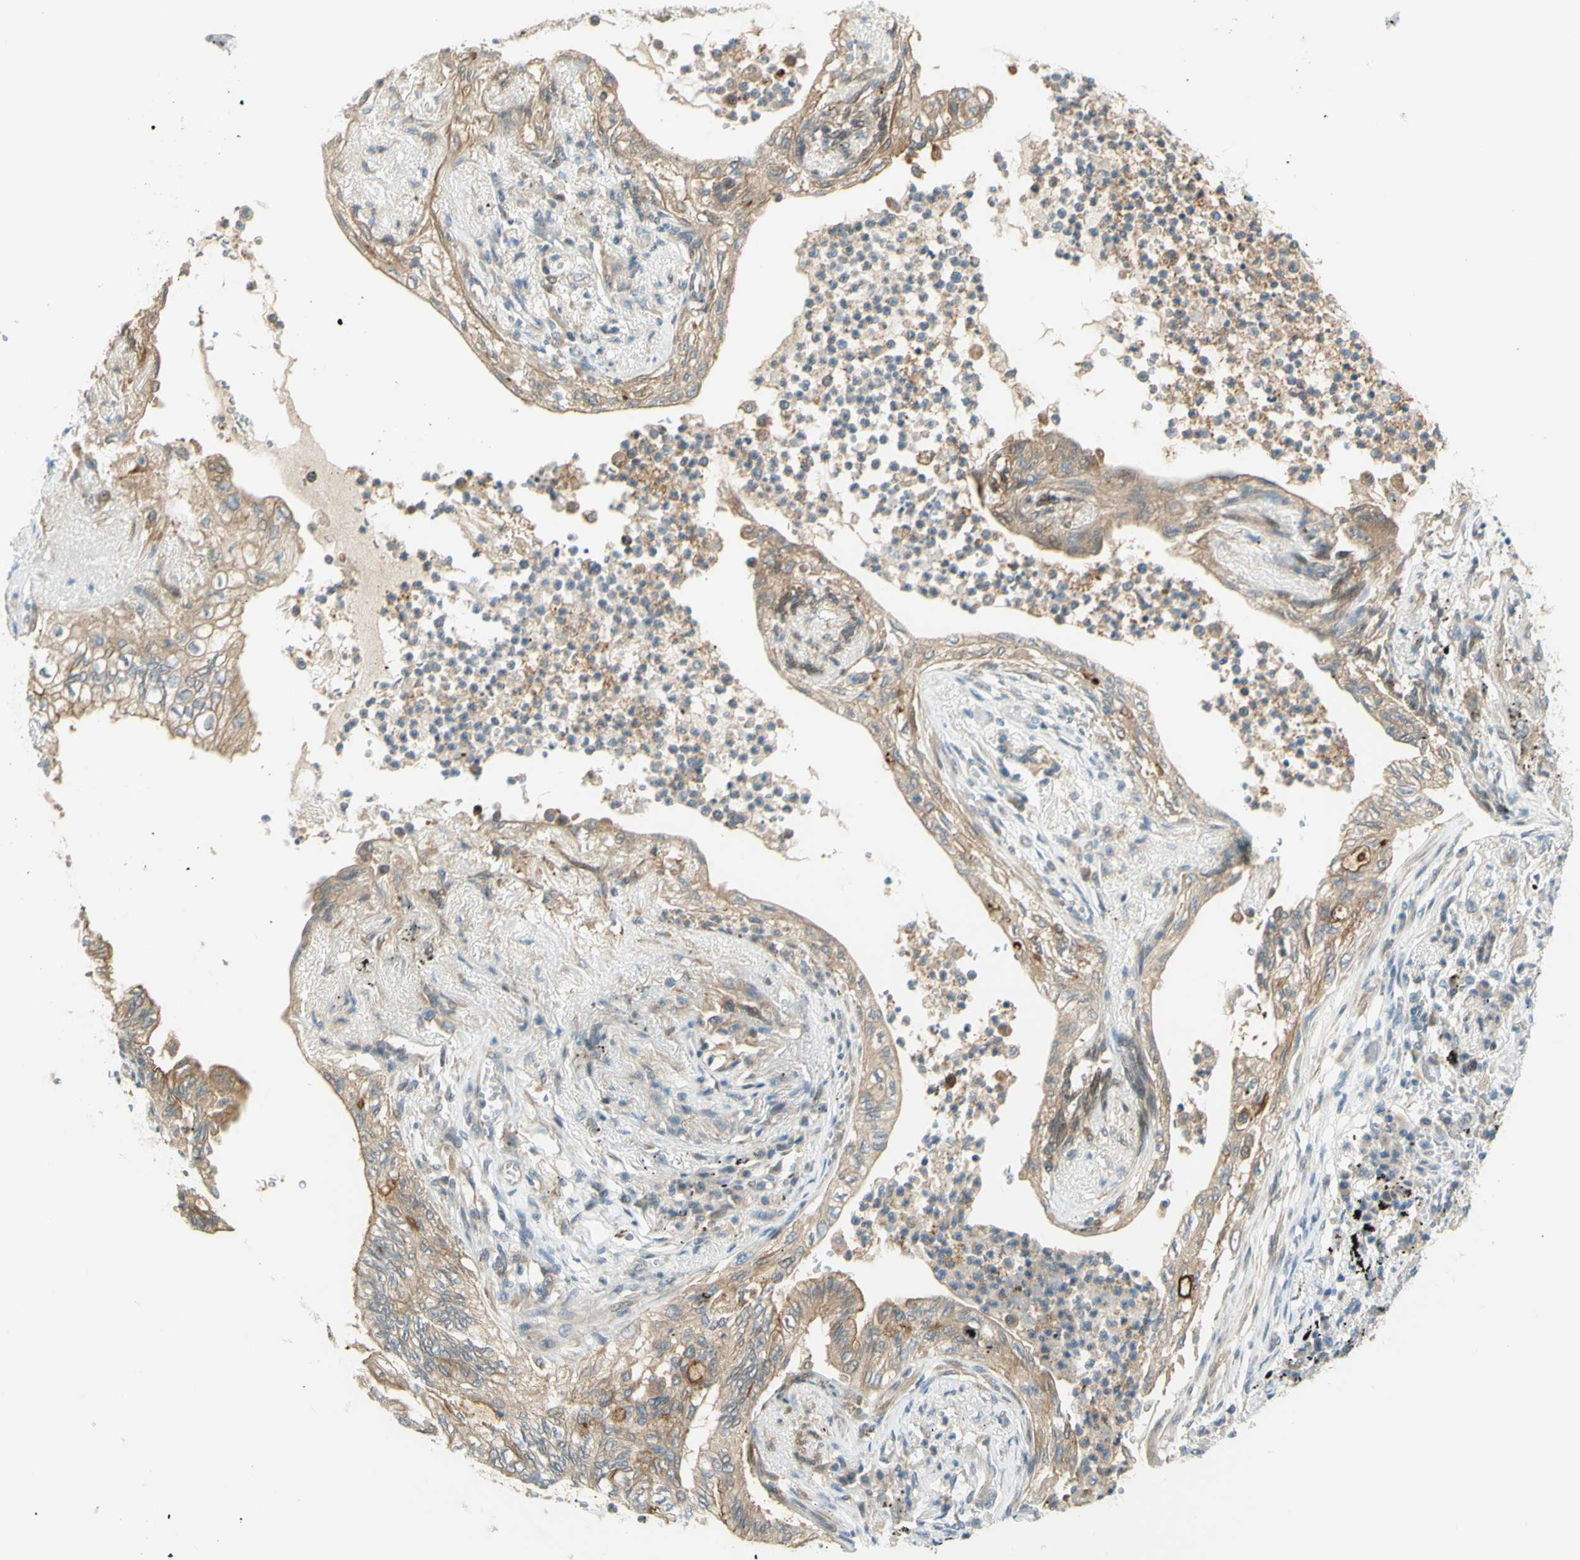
{"staining": {"intensity": "weak", "quantity": ">75%", "location": "cytoplasmic/membranous"}, "tissue": "lung cancer", "cell_type": "Tumor cells", "image_type": "cancer", "snomed": [{"axis": "morphology", "description": "Normal tissue, NOS"}, {"axis": "morphology", "description": "Adenocarcinoma, NOS"}, {"axis": "topography", "description": "Bronchus"}, {"axis": "topography", "description": "Lung"}], "caption": "This image reveals lung adenocarcinoma stained with IHC to label a protein in brown. The cytoplasmic/membranous of tumor cells show weak positivity for the protein. Nuclei are counter-stained blue.", "gene": "PROM1", "patient": {"sex": "female", "age": 70}}